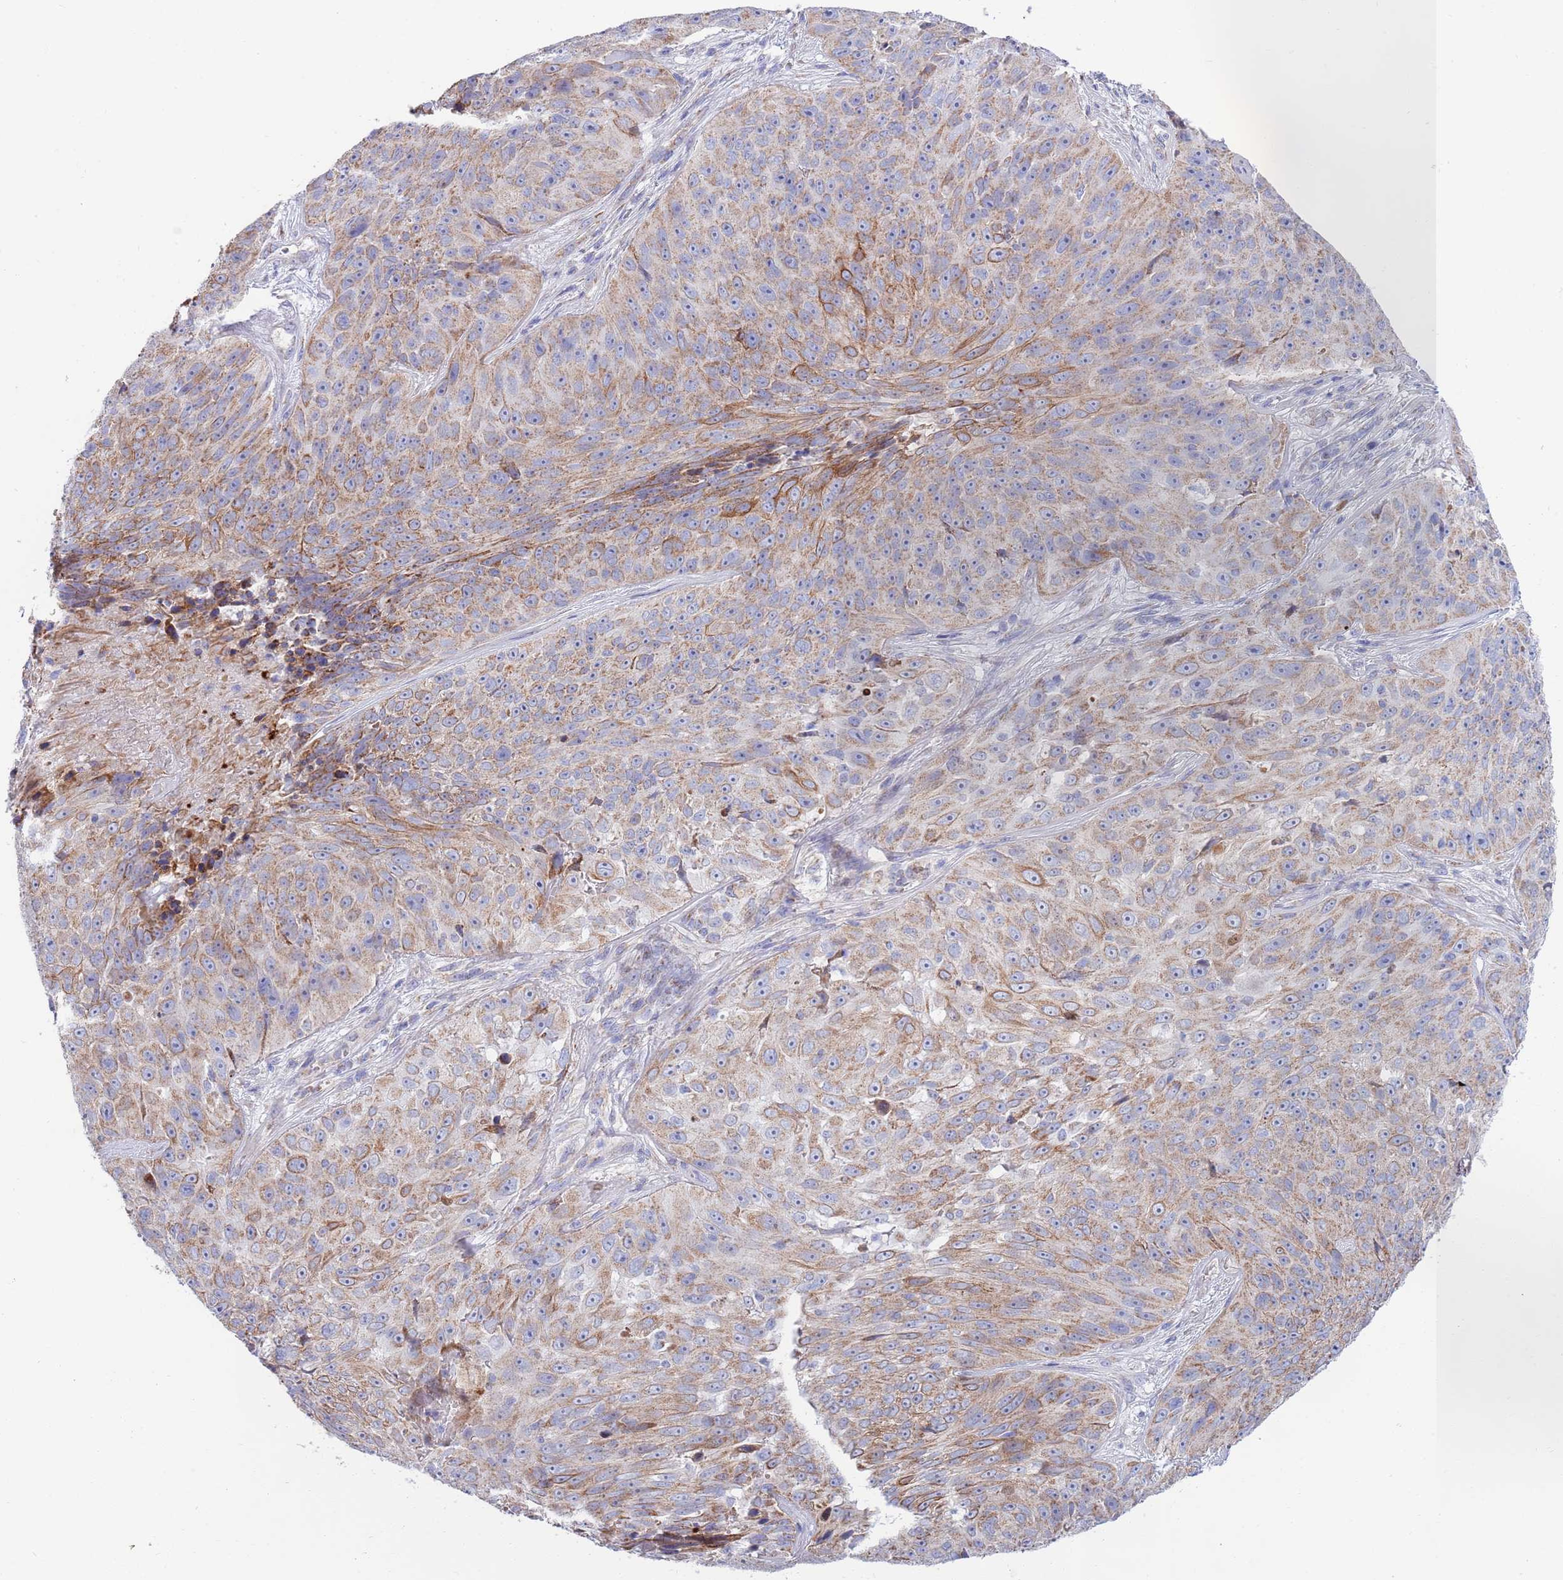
{"staining": {"intensity": "moderate", "quantity": ">75%", "location": "cytoplasmic/membranous"}, "tissue": "skin cancer", "cell_type": "Tumor cells", "image_type": "cancer", "snomed": [{"axis": "morphology", "description": "Squamous cell carcinoma, NOS"}, {"axis": "topography", "description": "Skin"}], "caption": "Immunohistochemical staining of skin cancer demonstrates moderate cytoplasmic/membranous protein staining in approximately >75% of tumor cells.", "gene": "EMC8", "patient": {"sex": "female", "age": 87}}